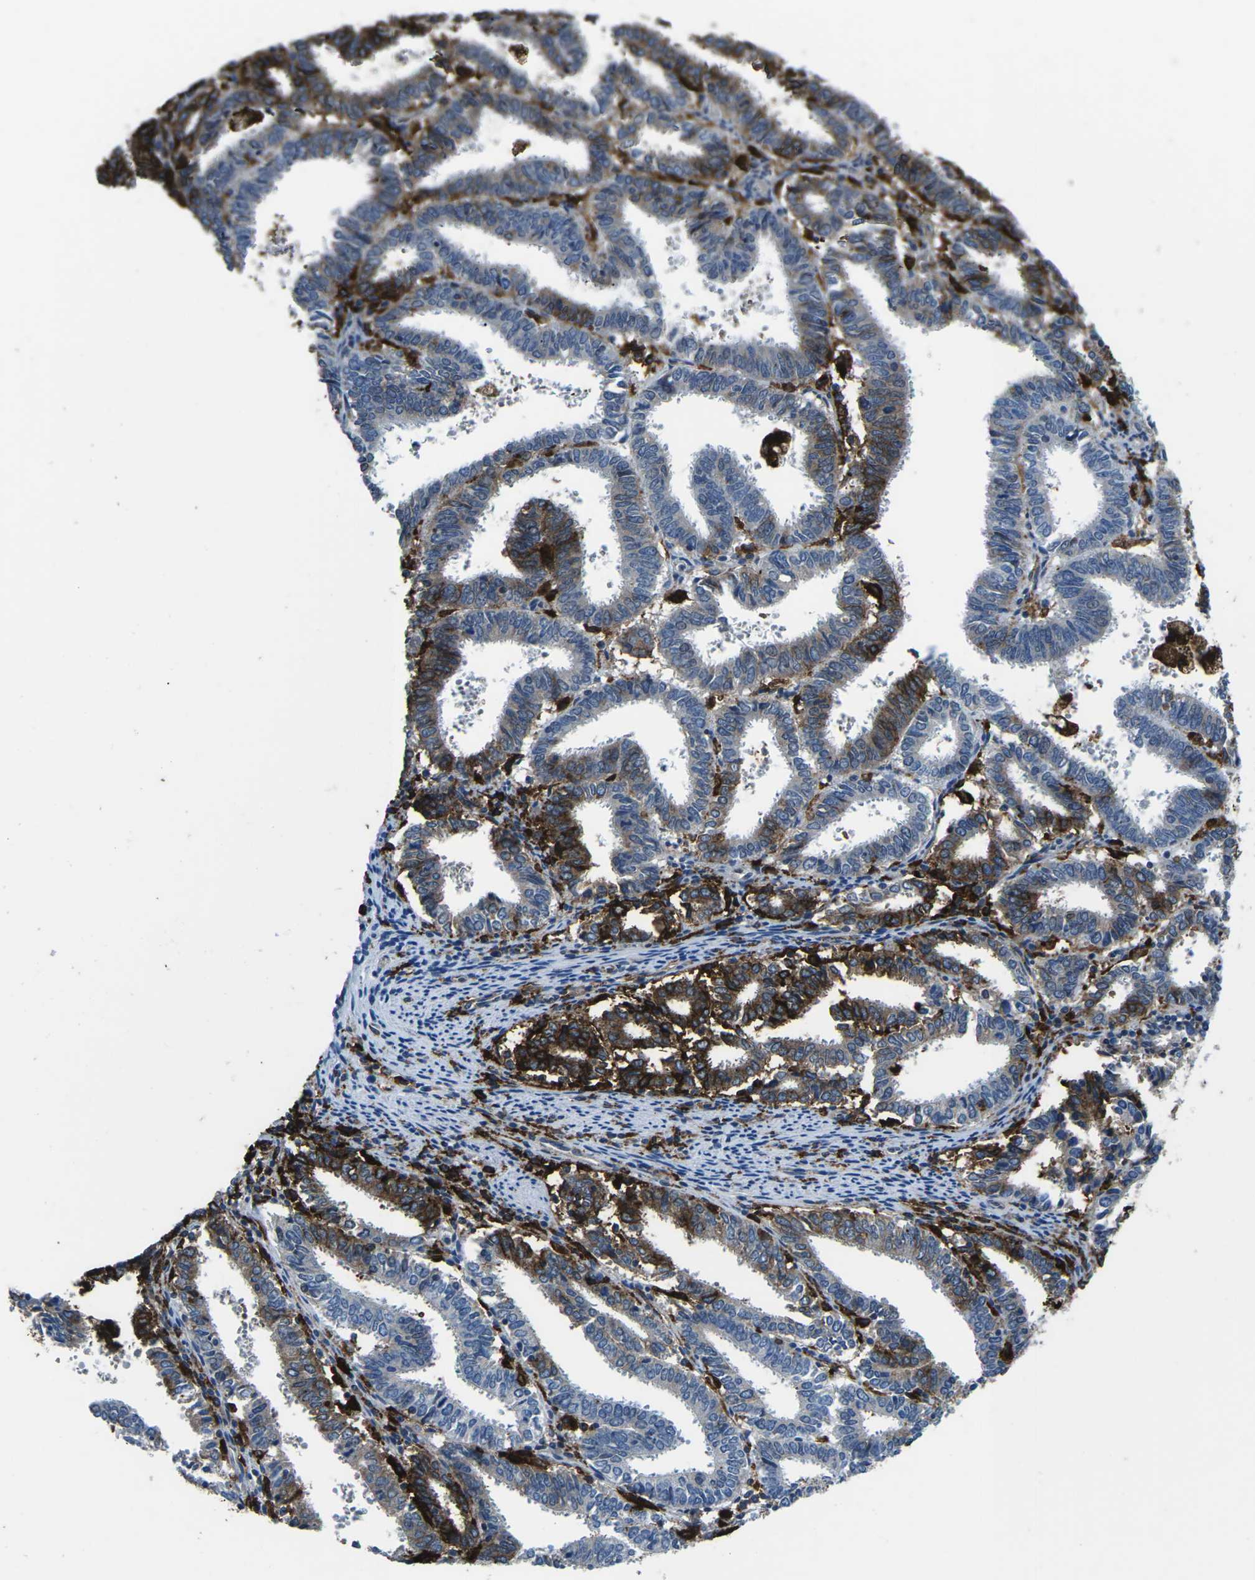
{"staining": {"intensity": "strong", "quantity": ">75%", "location": "cytoplasmic/membranous"}, "tissue": "endometrial cancer", "cell_type": "Tumor cells", "image_type": "cancer", "snomed": [{"axis": "morphology", "description": "Adenocarcinoma, NOS"}, {"axis": "topography", "description": "Uterus"}], "caption": "The image reveals immunohistochemical staining of adenocarcinoma (endometrial). There is strong cytoplasmic/membranous positivity is present in approximately >75% of tumor cells.", "gene": "PTPN1", "patient": {"sex": "female", "age": 83}}